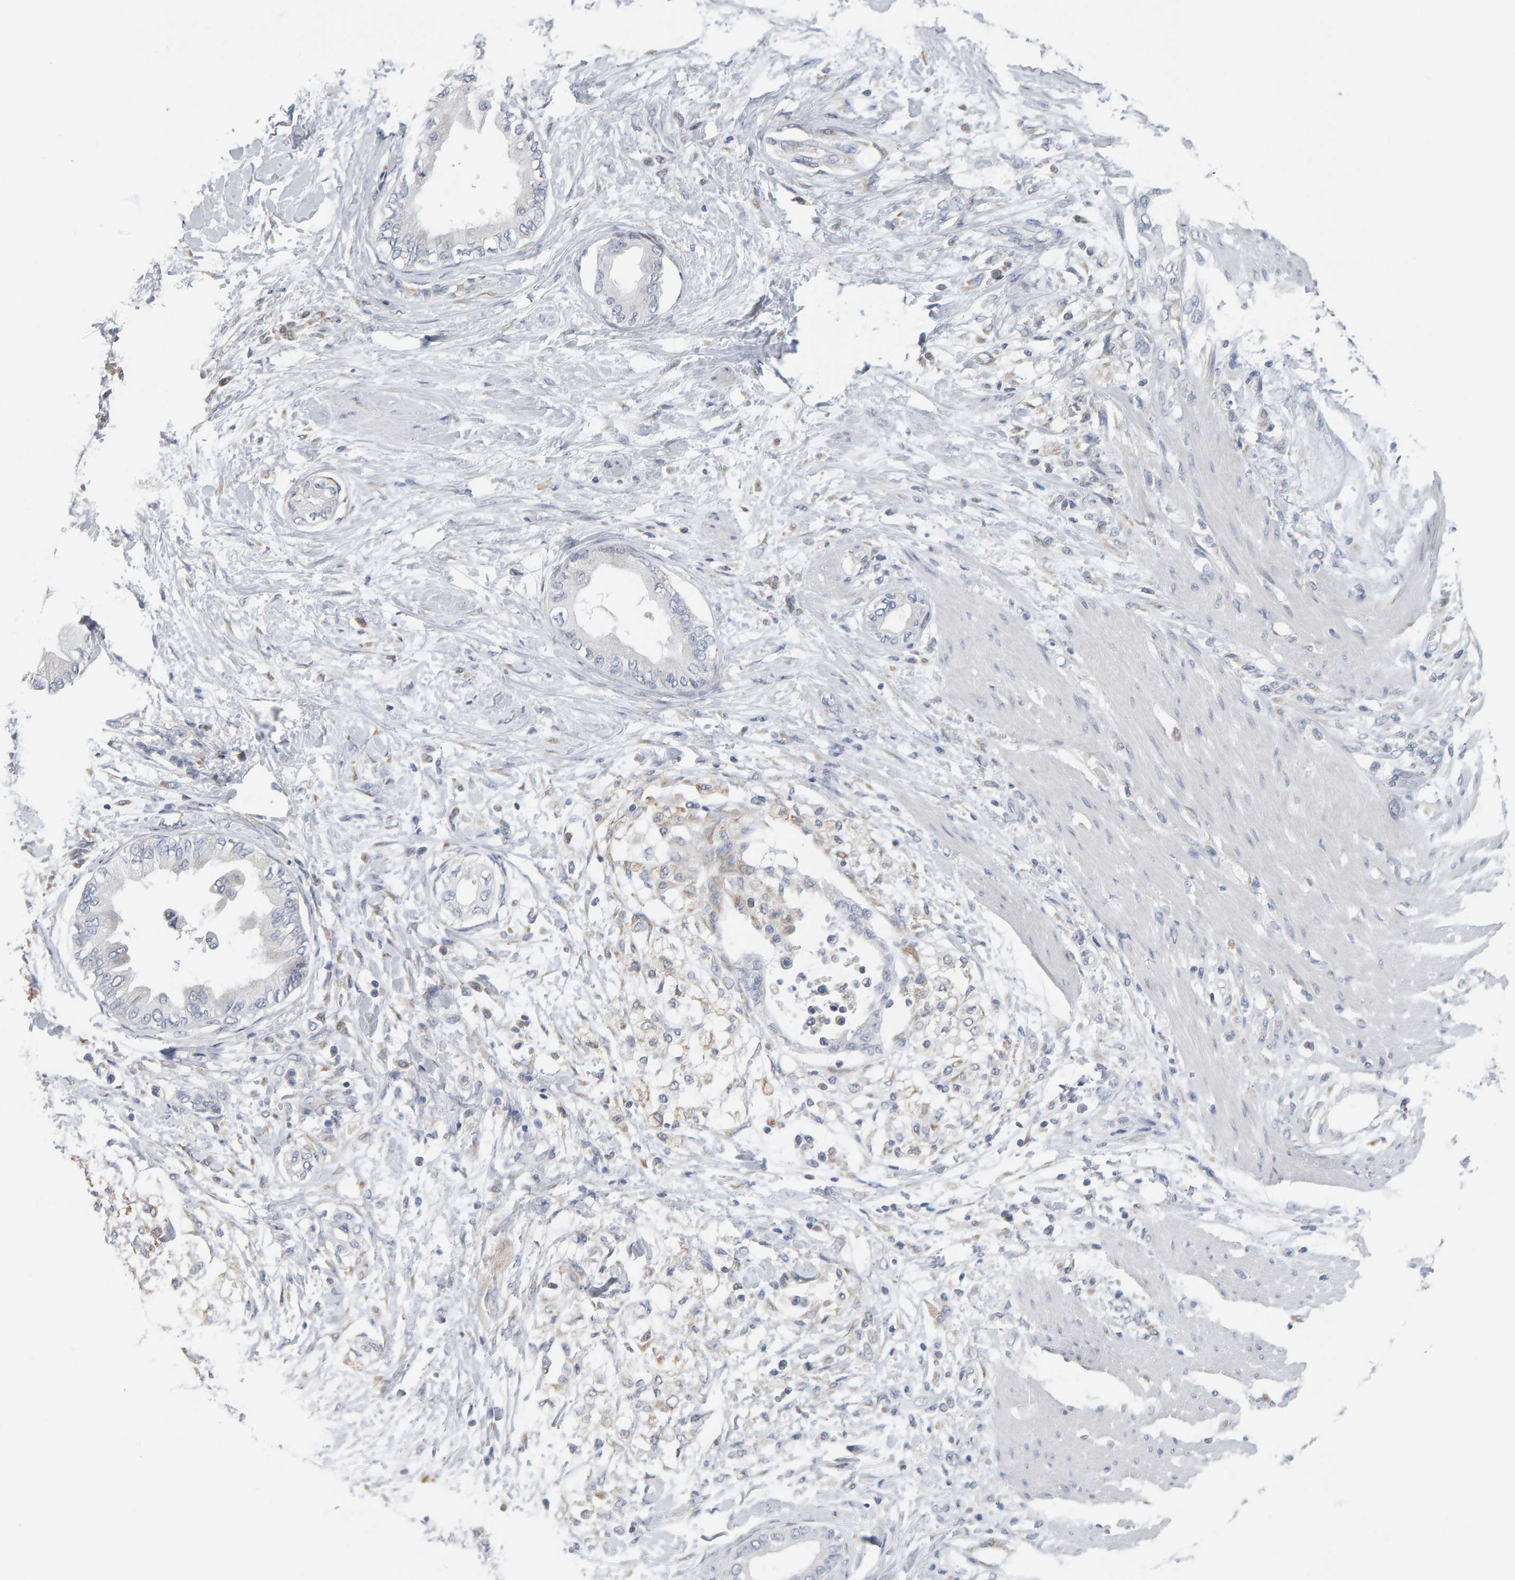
{"staining": {"intensity": "negative", "quantity": "none", "location": "none"}, "tissue": "pancreatic cancer", "cell_type": "Tumor cells", "image_type": "cancer", "snomed": [{"axis": "morphology", "description": "Normal tissue, NOS"}, {"axis": "morphology", "description": "Adenocarcinoma, NOS"}, {"axis": "topography", "description": "Pancreas"}, {"axis": "topography", "description": "Duodenum"}], "caption": "A high-resolution histopathology image shows immunohistochemistry staining of pancreatic adenocarcinoma, which demonstrates no significant staining in tumor cells.", "gene": "ADHFE1", "patient": {"sex": "female", "age": 60}}